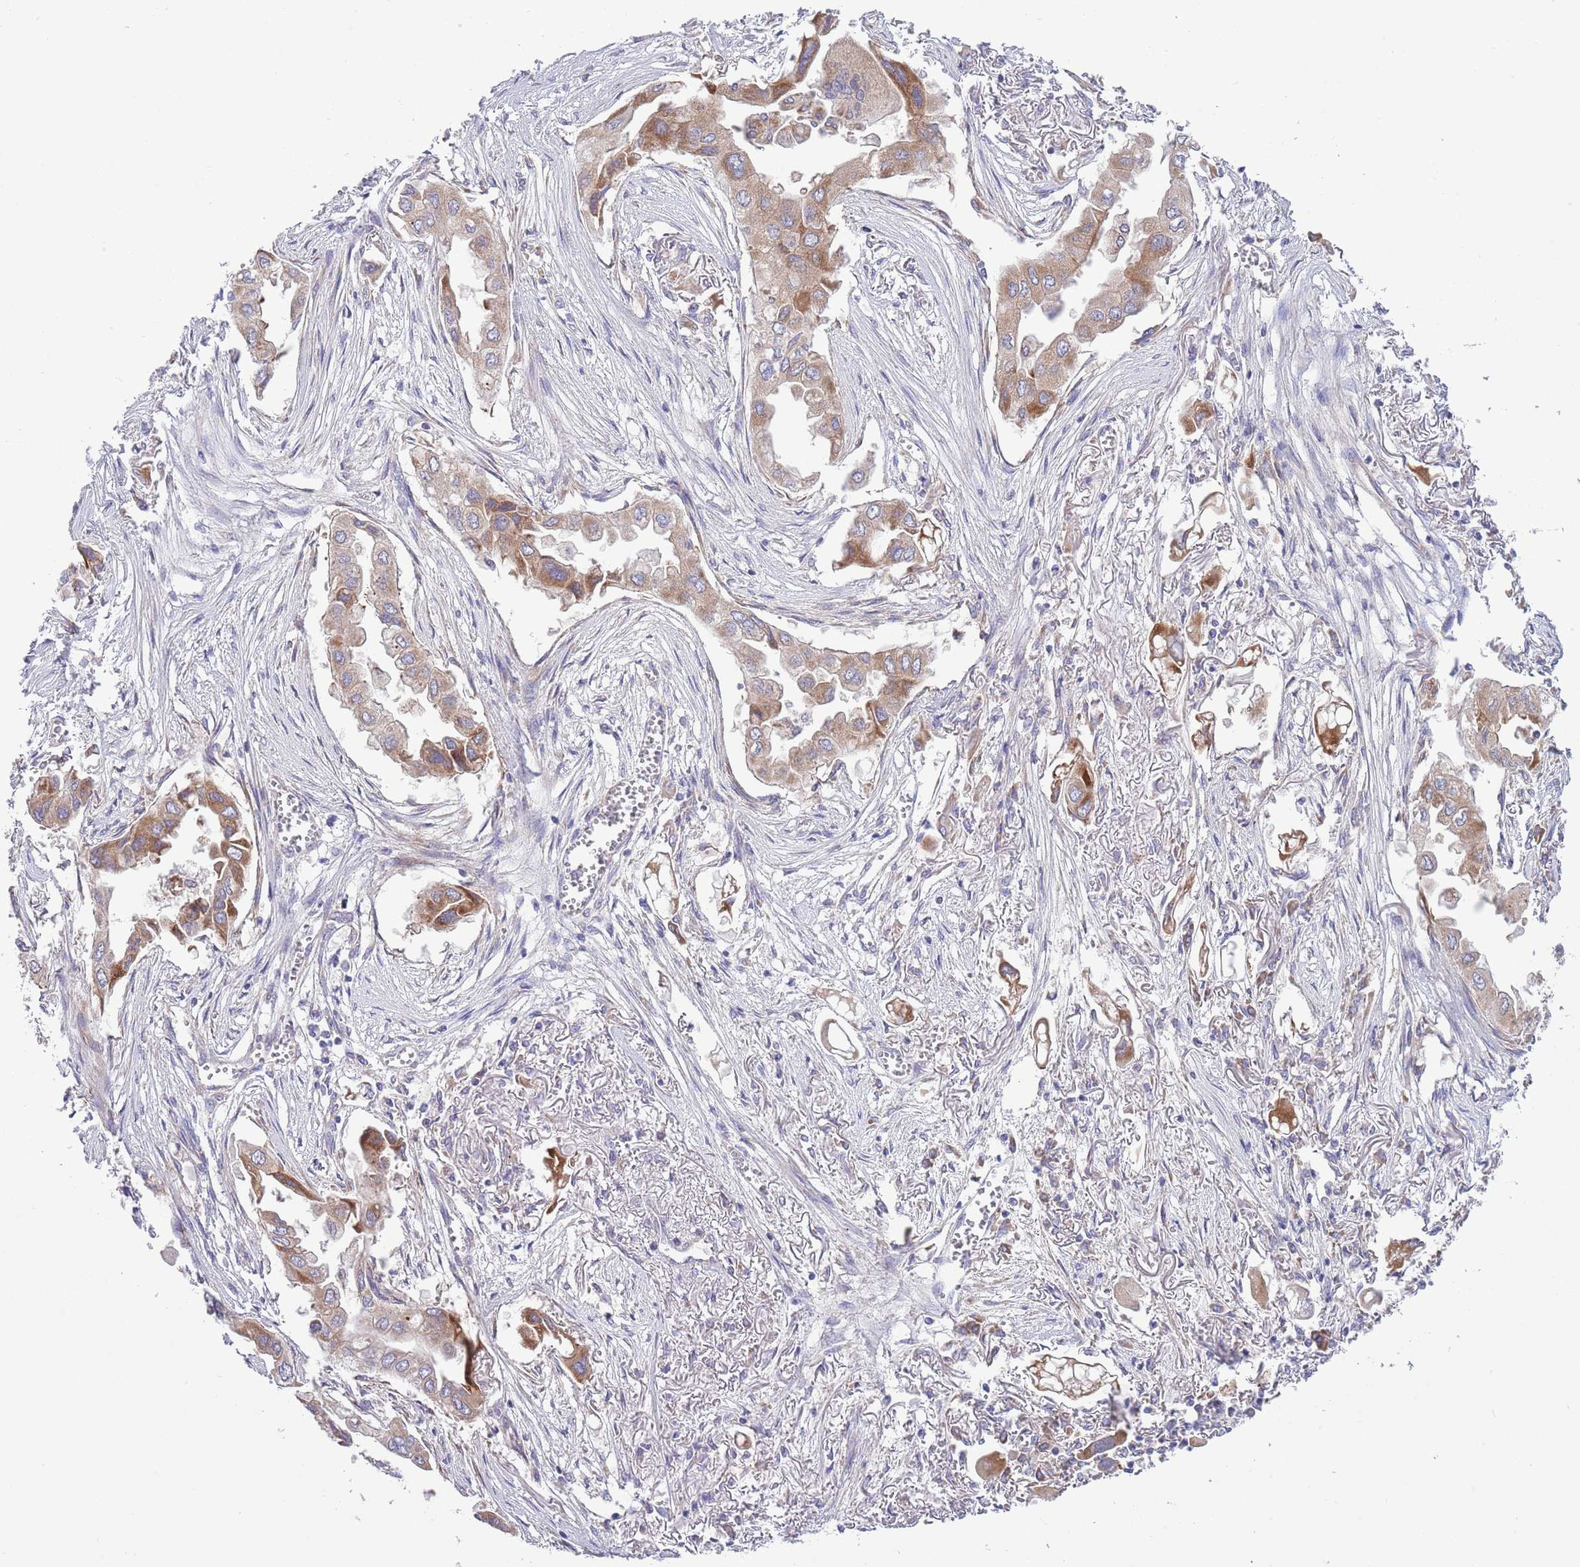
{"staining": {"intensity": "moderate", "quantity": ">75%", "location": "cytoplasmic/membranous"}, "tissue": "lung cancer", "cell_type": "Tumor cells", "image_type": "cancer", "snomed": [{"axis": "morphology", "description": "Adenocarcinoma, NOS"}, {"axis": "topography", "description": "Lung"}], "caption": "DAB (3,3'-diaminobenzidine) immunohistochemical staining of adenocarcinoma (lung) exhibits moderate cytoplasmic/membranous protein staining in approximately >75% of tumor cells.", "gene": "TOMM5", "patient": {"sex": "female", "age": 76}}